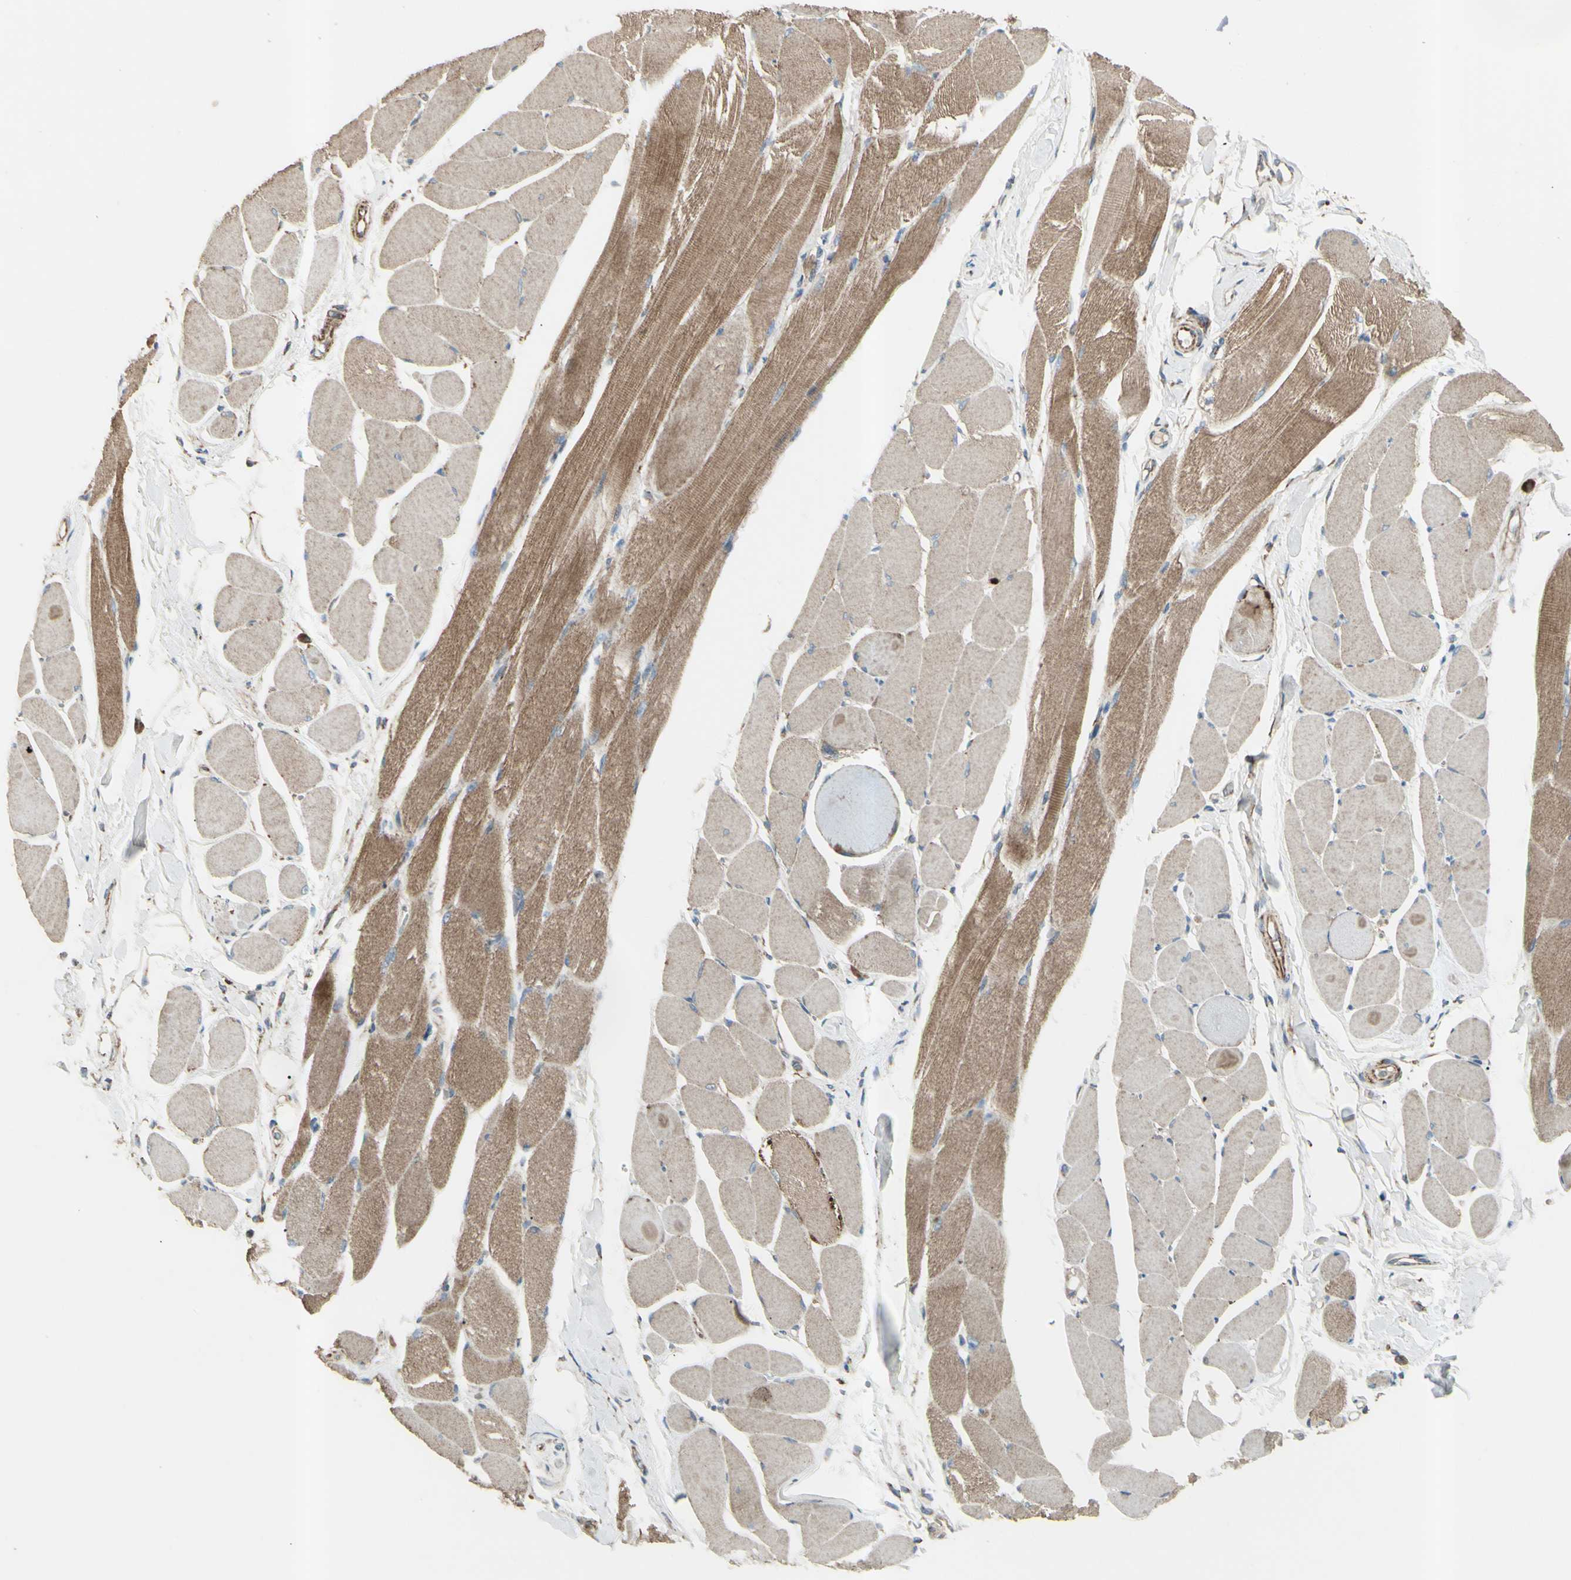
{"staining": {"intensity": "moderate", "quantity": ">75%", "location": "cytoplasmic/membranous"}, "tissue": "skeletal muscle", "cell_type": "Myocytes", "image_type": "normal", "snomed": [{"axis": "morphology", "description": "Normal tissue, NOS"}, {"axis": "topography", "description": "Skeletal muscle"}, {"axis": "topography", "description": "Peripheral nerve tissue"}], "caption": "High-power microscopy captured an immunohistochemistry (IHC) photomicrograph of benign skeletal muscle, revealing moderate cytoplasmic/membranous staining in approximately >75% of myocytes.", "gene": "RHOT1", "patient": {"sex": "female", "age": 84}}